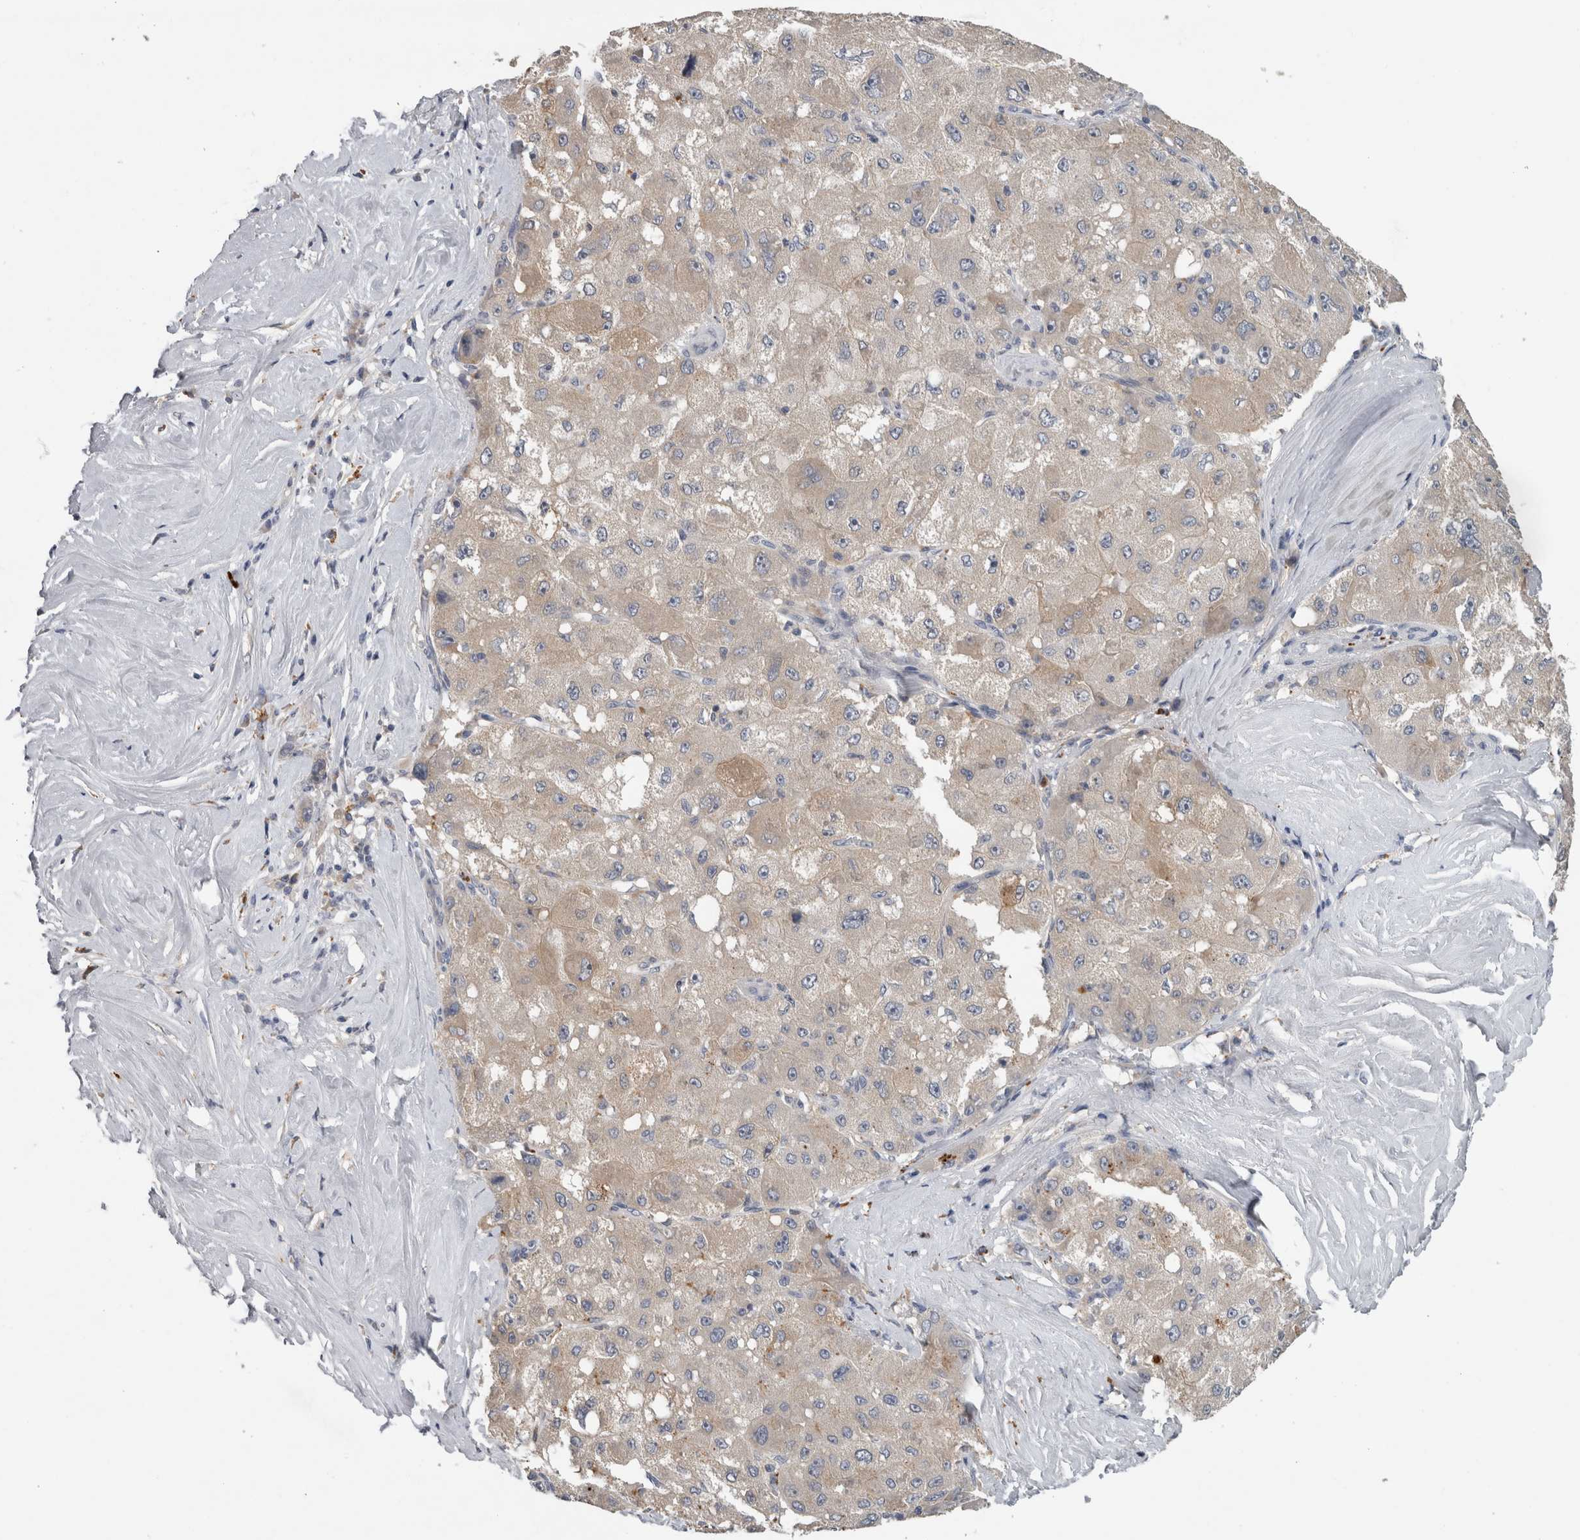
{"staining": {"intensity": "weak", "quantity": "<25%", "location": "cytoplasmic/membranous"}, "tissue": "liver cancer", "cell_type": "Tumor cells", "image_type": "cancer", "snomed": [{"axis": "morphology", "description": "Carcinoma, Hepatocellular, NOS"}, {"axis": "topography", "description": "Liver"}], "caption": "Protein analysis of liver cancer (hepatocellular carcinoma) exhibits no significant positivity in tumor cells.", "gene": "SLC22A11", "patient": {"sex": "male", "age": 80}}